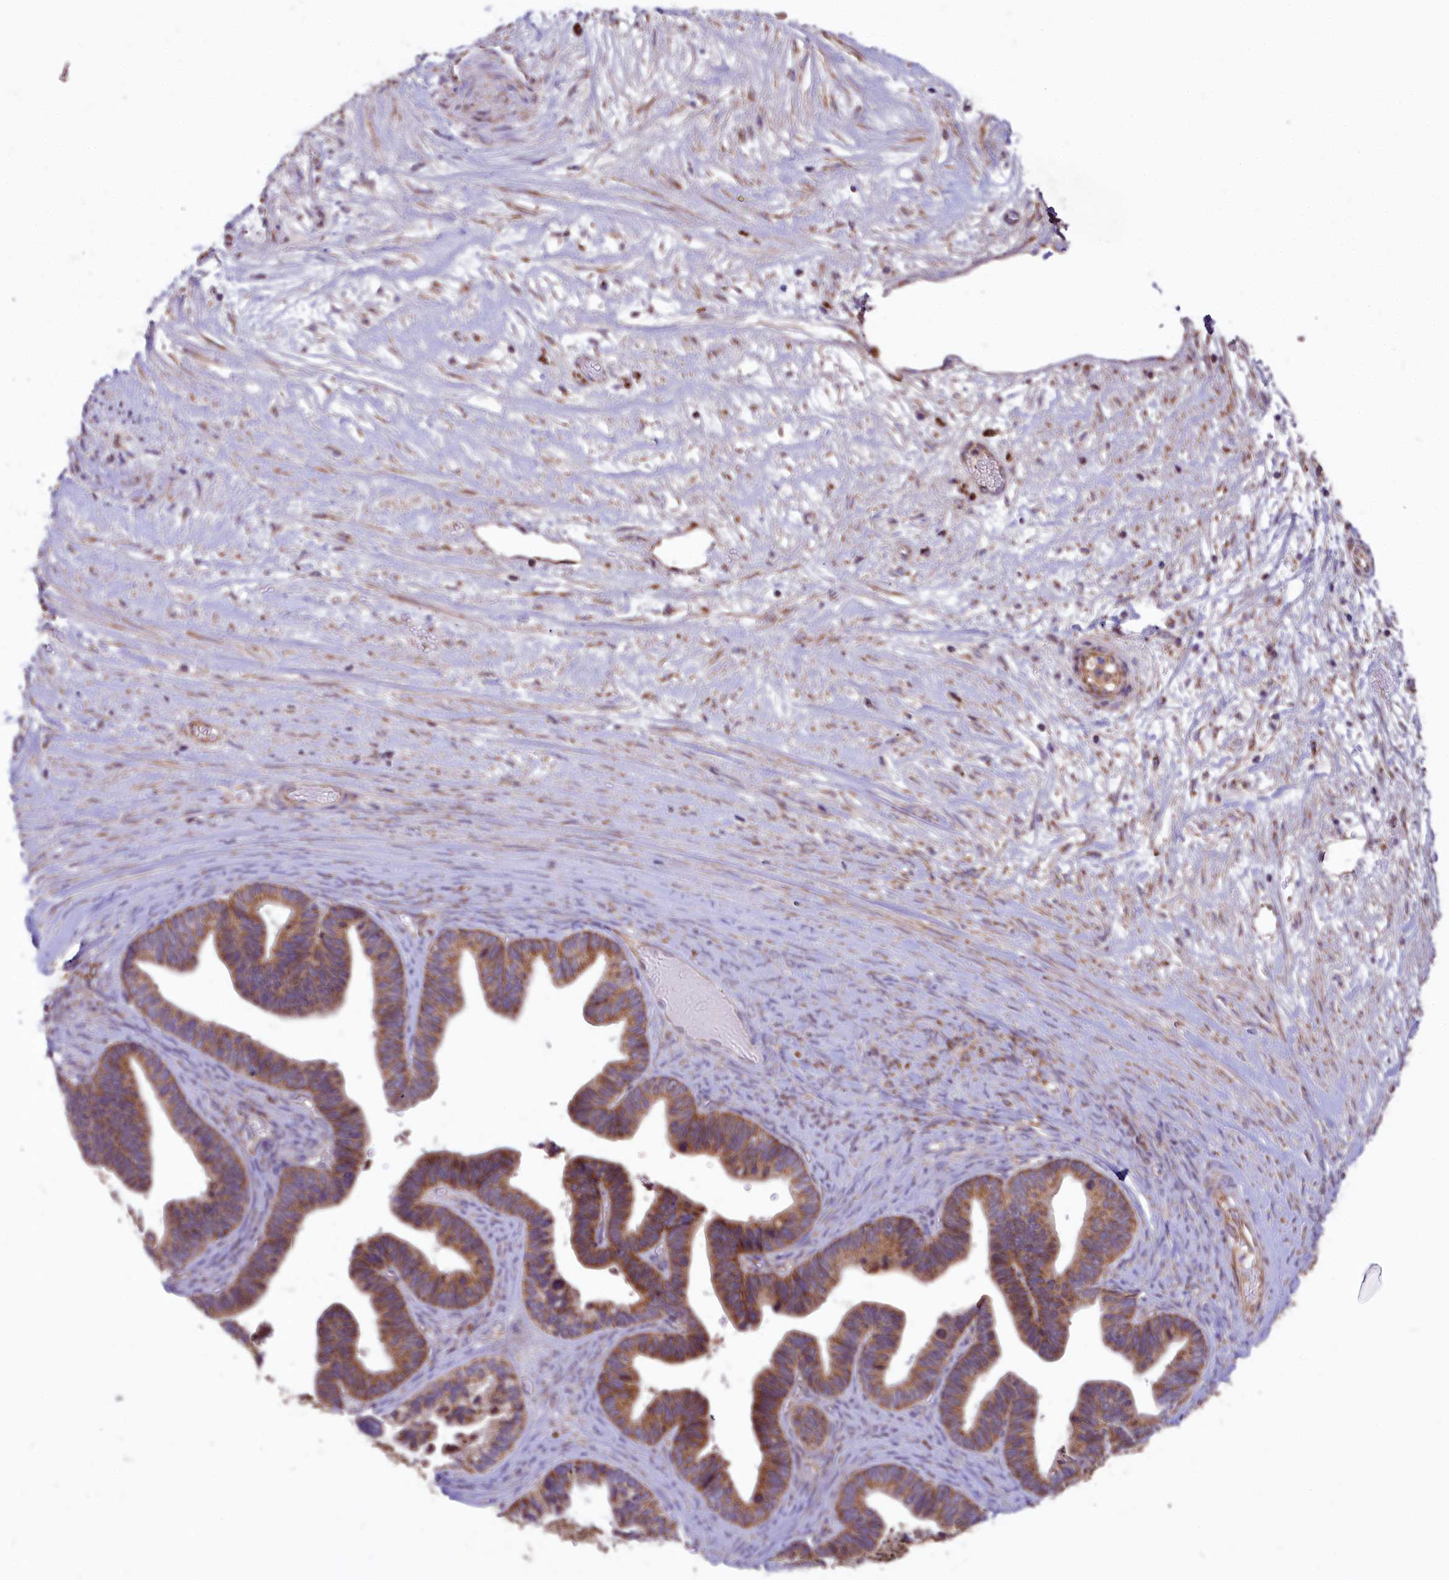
{"staining": {"intensity": "moderate", "quantity": ">75%", "location": "cytoplasmic/membranous"}, "tissue": "ovarian cancer", "cell_type": "Tumor cells", "image_type": "cancer", "snomed": [{"axis": "morphology", "description": "Cystadenocarcinoma, serous, NOS"}, {"axis": "topography", "description": "Ovary"}], "caption": "A brown stain labels moderate cytoplasmic/membranous staining of a protein in human ovarian serous cystadenocarcinoma tumor cells.", "gene": "COX17", "patient": {"sex": "female", "age": 56}}